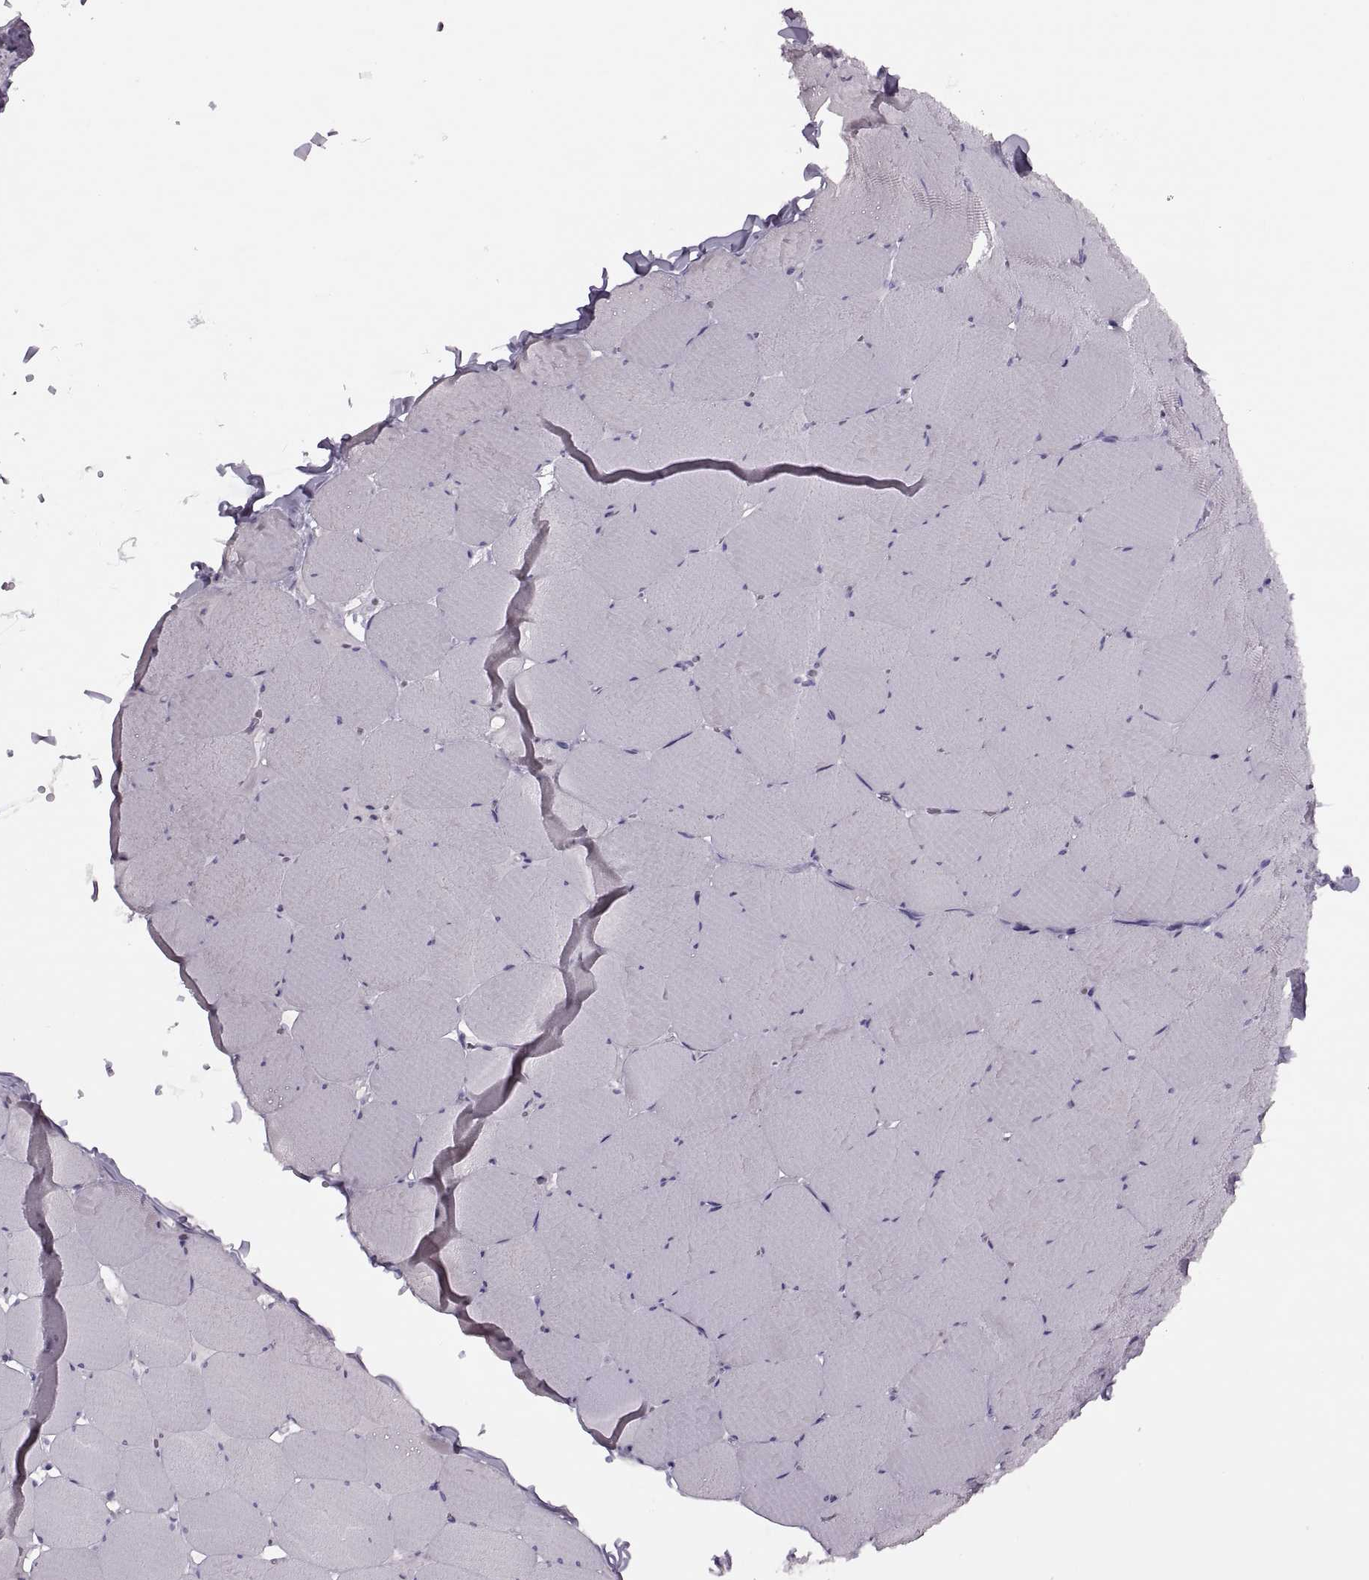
{"staining": {"intensity": "negative", "quantity": "none", "location": "none"}, "tissue": "skeletal muscle", "cell_type": "Myocytes", "image_type": "normal", "snomed": [{"axis": "morphology", "description": "Normal tissue, NOS"}, {"axis": "morphology", "description": "Malignant melanoma, Metastatic site"}, {"axis": "topography", "description": "Skeletal muscle"}], "caption": "Immunohistochemistry image of benign skeletal muscle: skeletal muscle stained with DAB (3,3'-diaminobenzidine) exhibits no significant protein positivity in myocytes.", "gene": "PRSS54", "patient": {"sex": "male", "age": 50}}